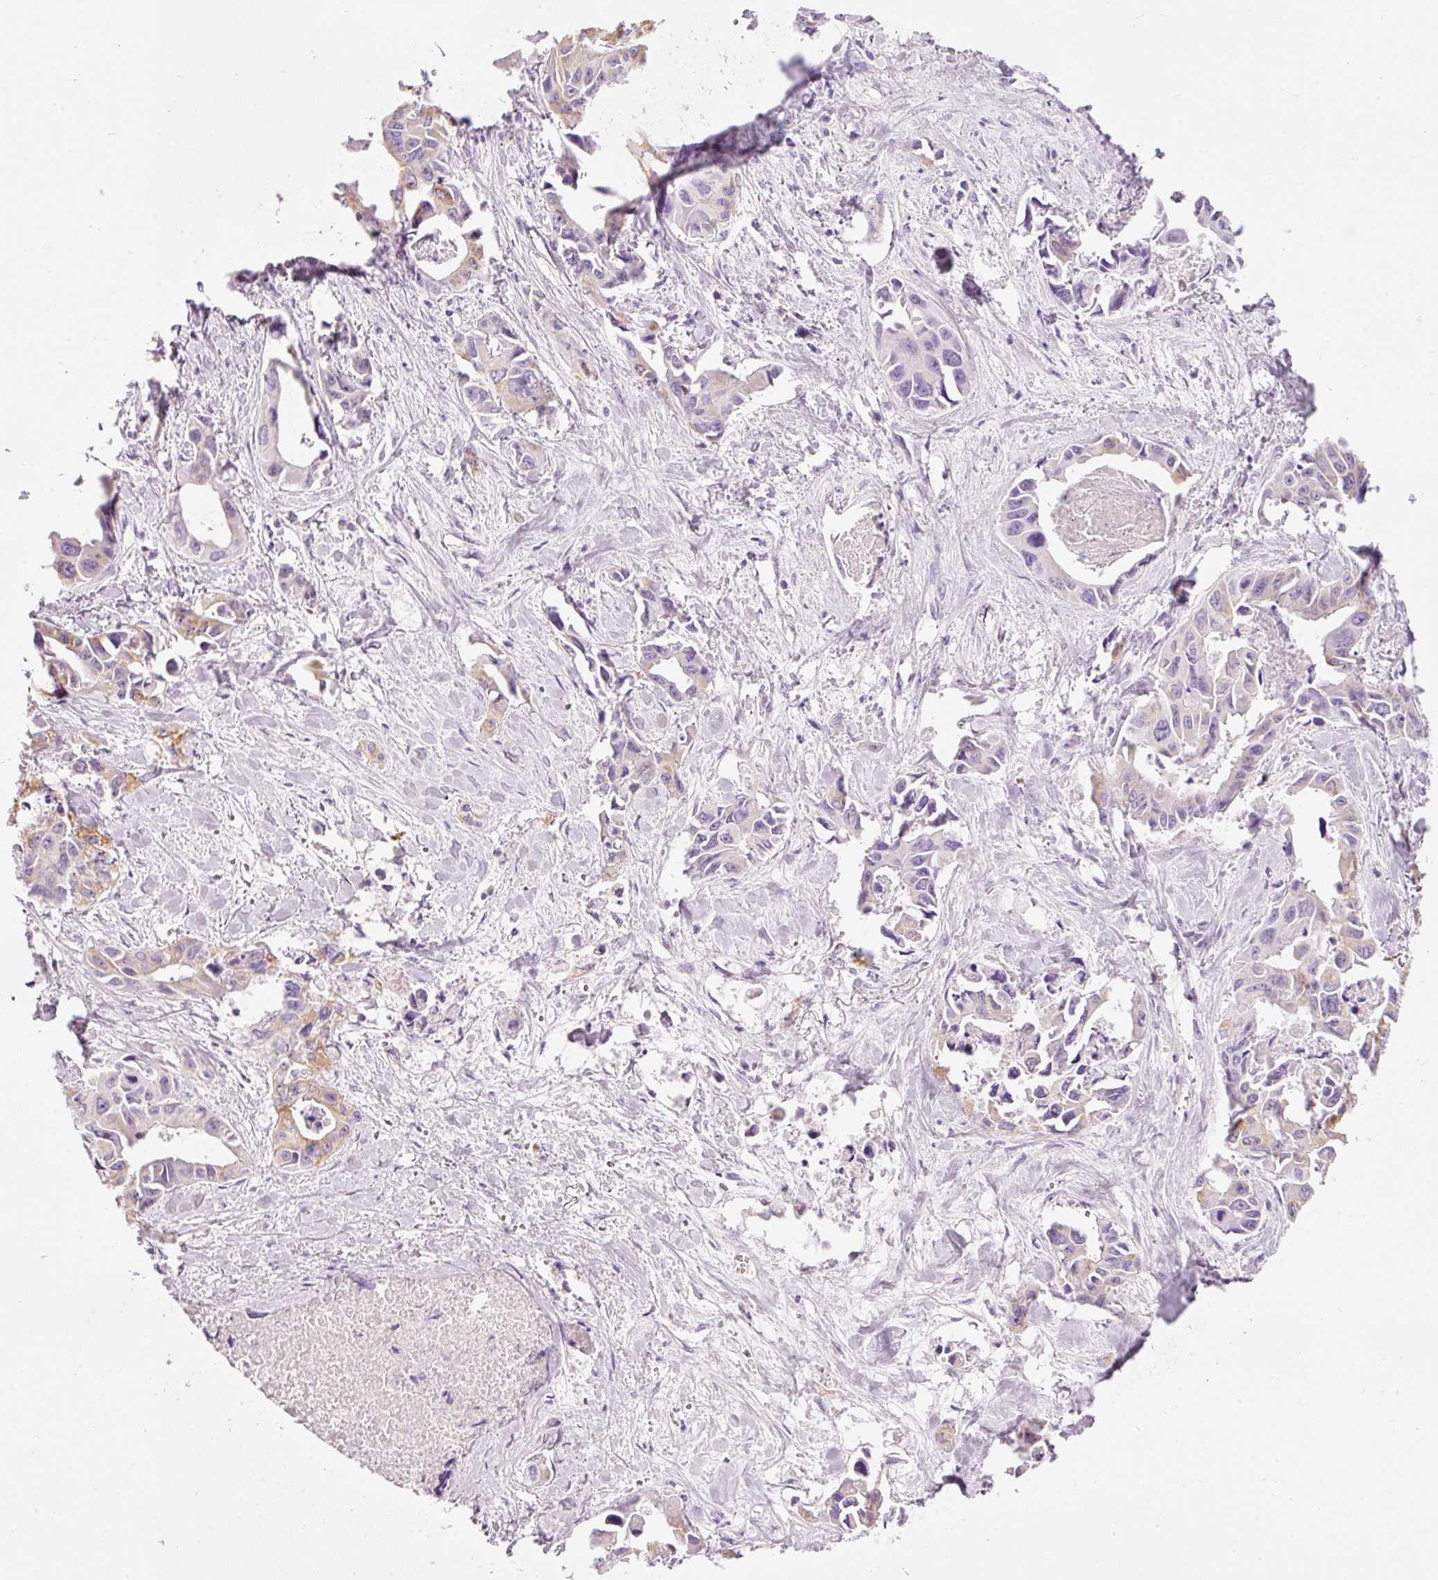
{"staining": {"intensity": "weak", "quantity": "<25%", "location": "cytoplasmic/membranous"}, "tissue": "lung cancer", "cell_type": "Tumor cells", "image_type": "cancer", "snomed": [{"axis": "morphology", "description": "Adenocarcinoma, NOS"}, {"axis": "topography", "description": "Lung"}], "caption": "Tumor cells are negative for protein expression in human lung adenocarcinoma.", "gene": "CARD16", "patient": {"sex": "male", "age": 64}}